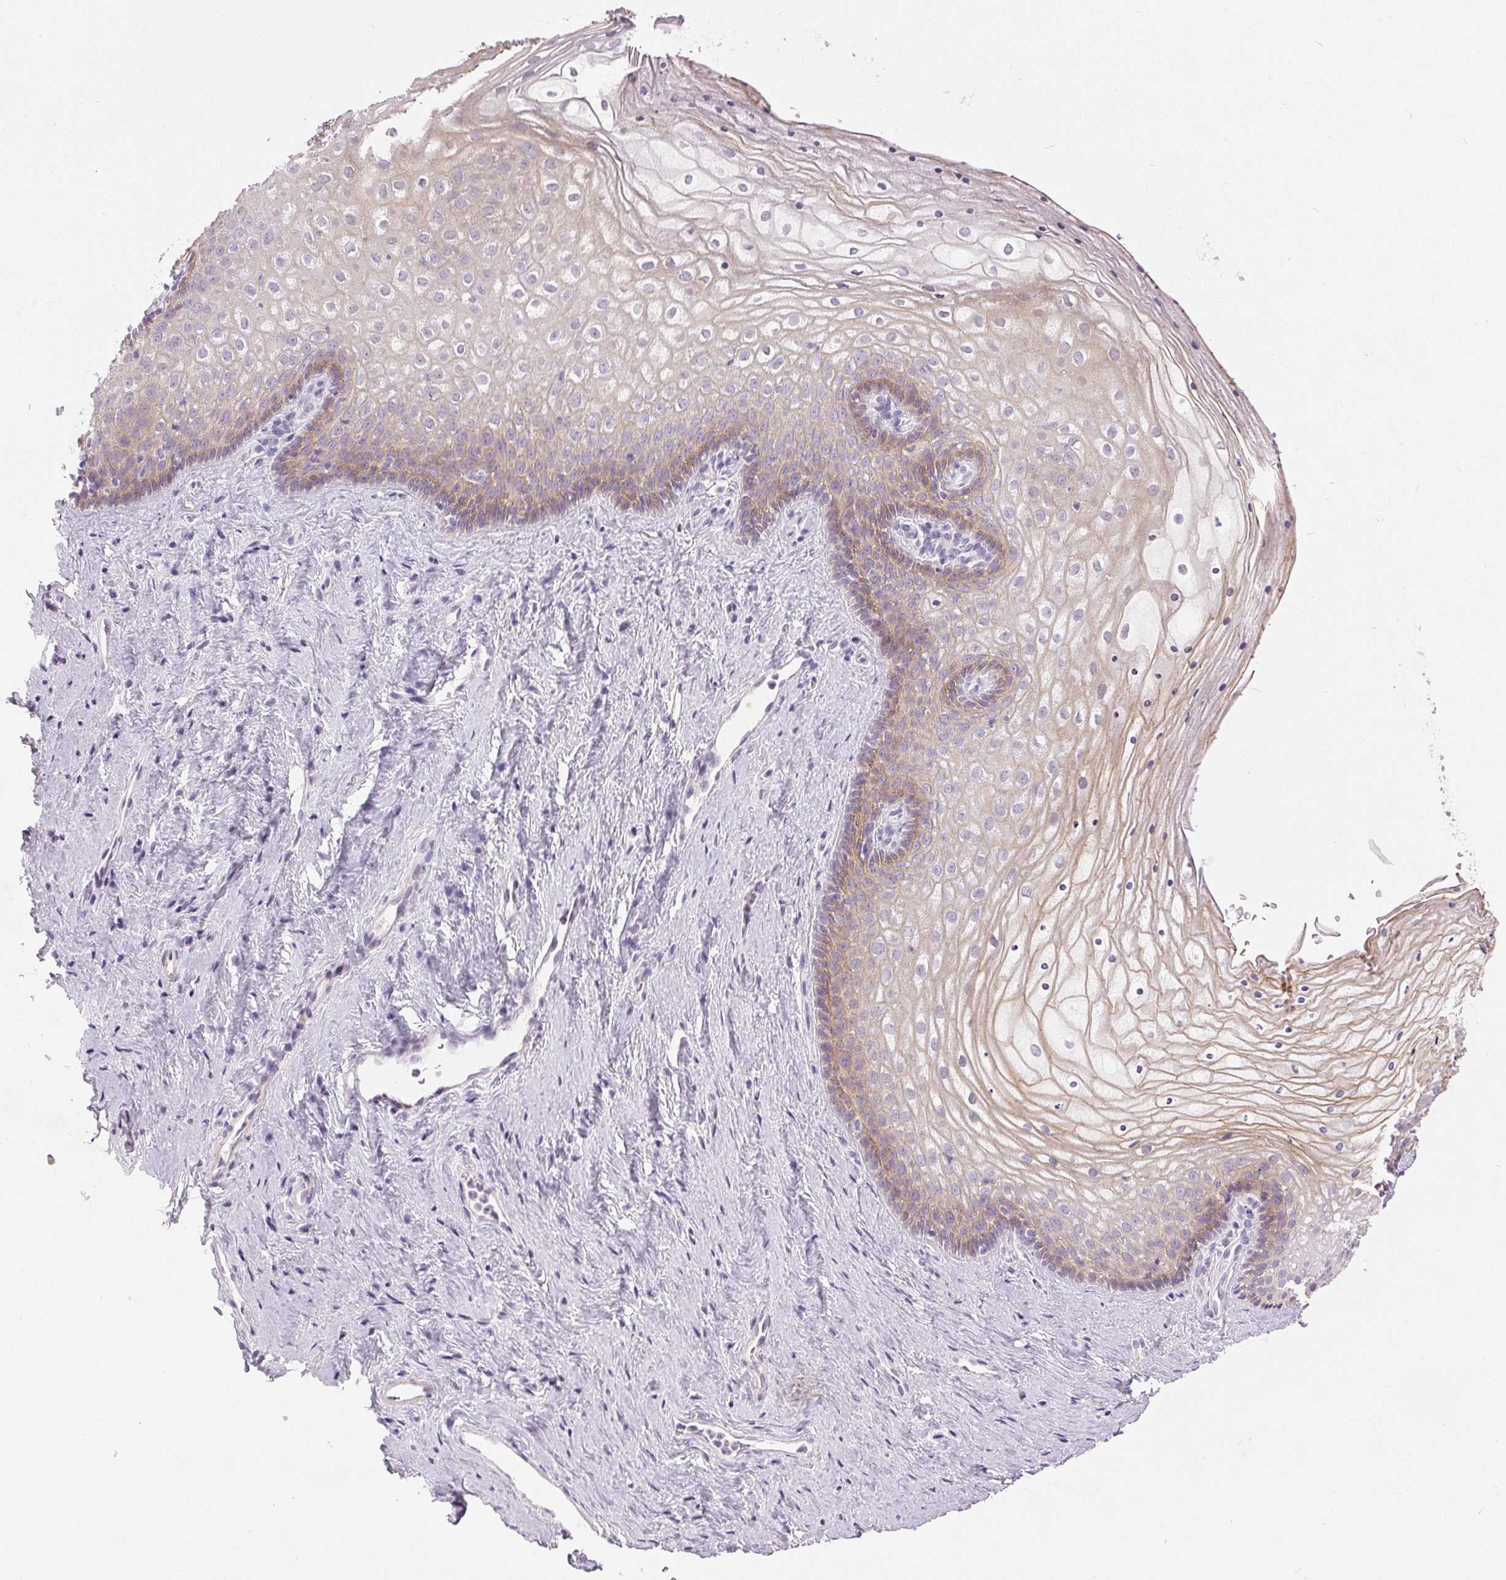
{"staining": {"intensity": "weak", "quantity": "<25%", "location": "cytoplasmic/membranous"}, "tissue": "vagina", "cell_type": "Squamous epithelial cells", "image_type": "normal", "snomed": [{"axis": "morphology", "description": "Normal tissue, NOS"}, {"axis": "topography", "description": "Vagina"}], "caption": "Micrograph shows no protein expression in squamous epithelial cells of benign vagina. (DAB (3,3'-diaminobenzidine) IHC, high magnification).", "gene": "DSG3", "patient": {"sex": "female", "age": 45}}